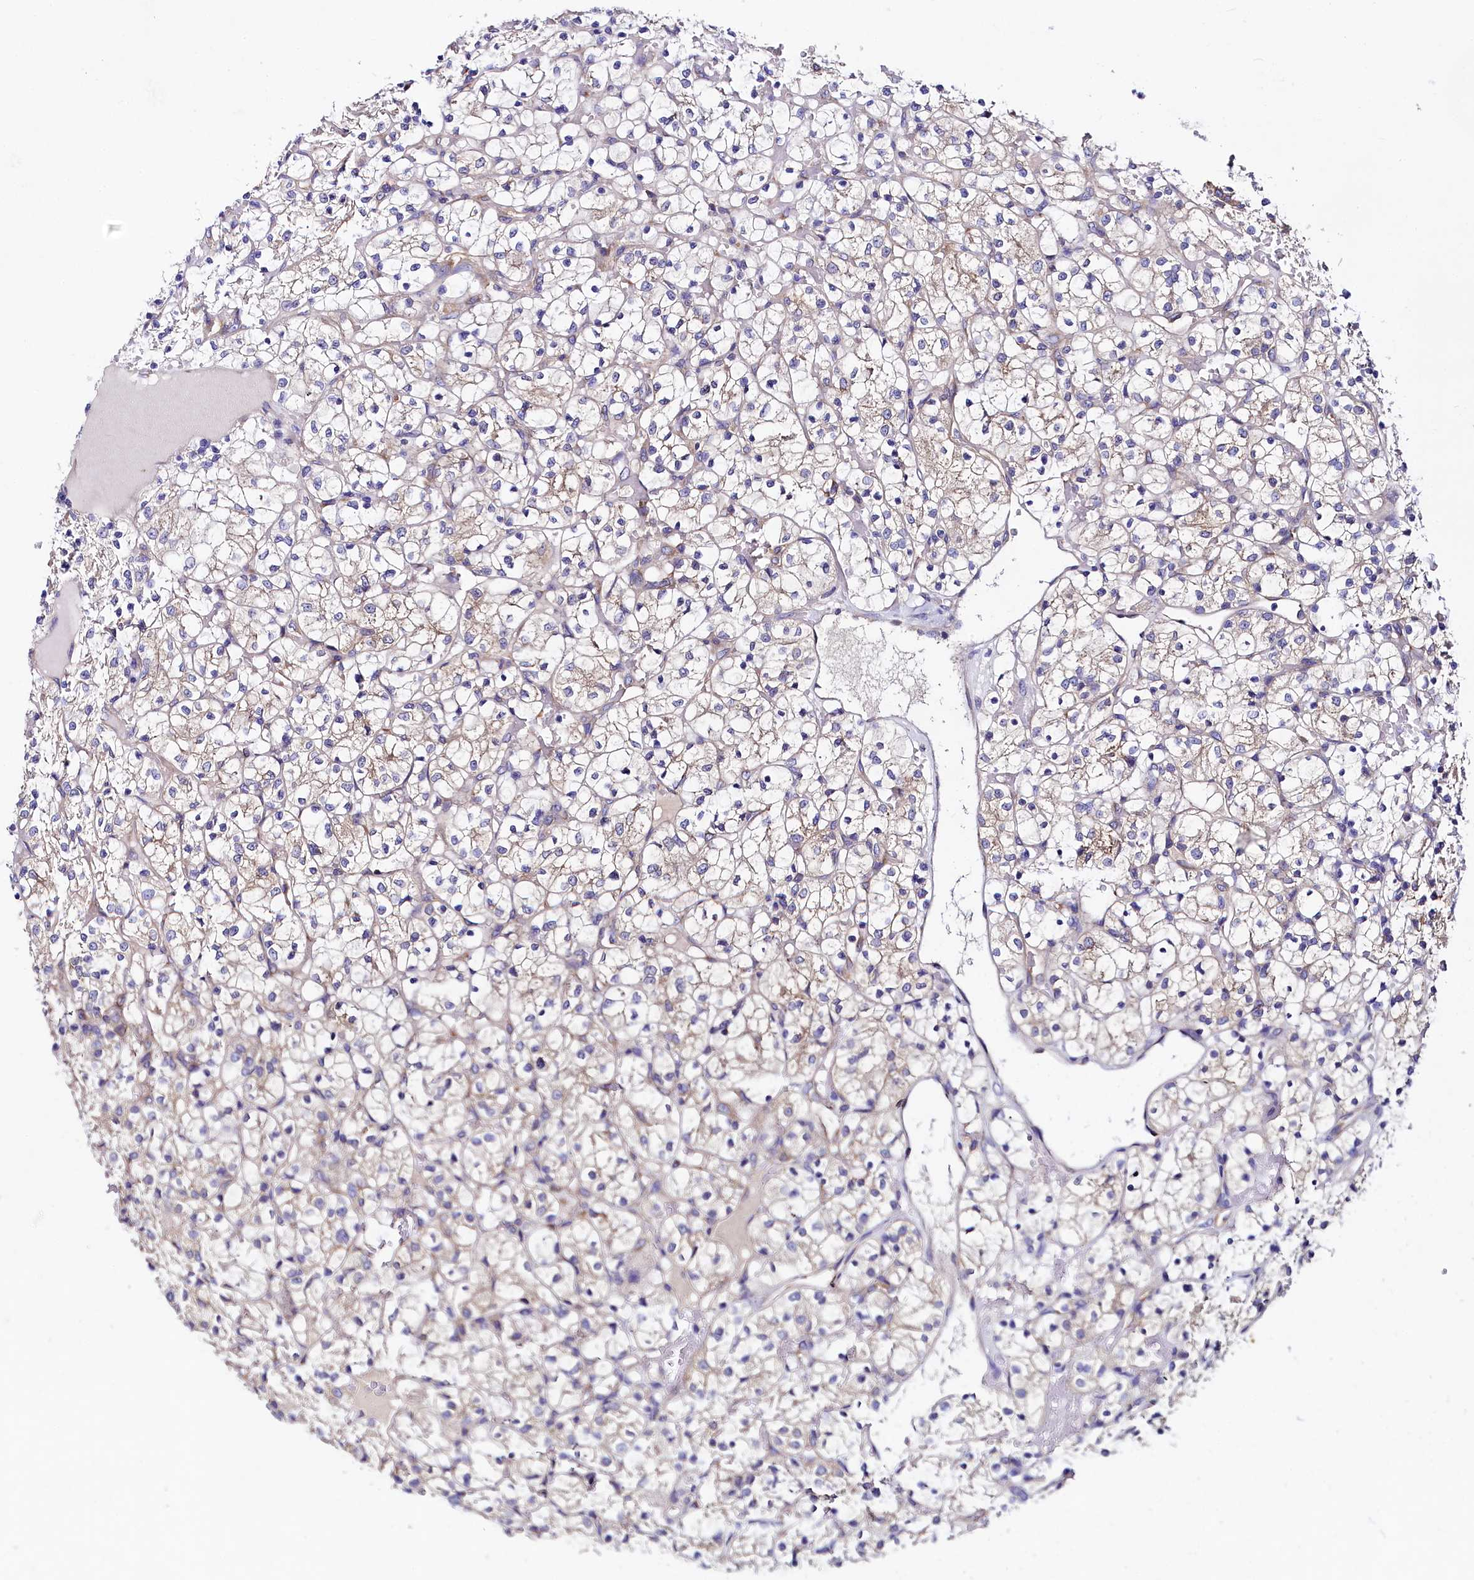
{"staining": {"intensity": "weak", "quantity": "25%-75%", "location": "cytoplasmic/membranous"}, "tissue": "renal cancer", "cell_type": "Tumor cells", "image_type": "cancer", "snomed": [{"axis": "morphology", "description": "Adenocarcinoma, NOS"}, {"axis": "topography", "description": "Kidney"}], "caption": "The photomicrograph shows immunohistochemical staining of renal adenocarcinoma. There is weak cytoplasmic/membranous staining is identified in about 25%-75% of tumor cells. (Brightfield microscopy of DAB IHC at high magnification).", "gene": "QARS1", "patient": {"sex": "female", "age": 69}}